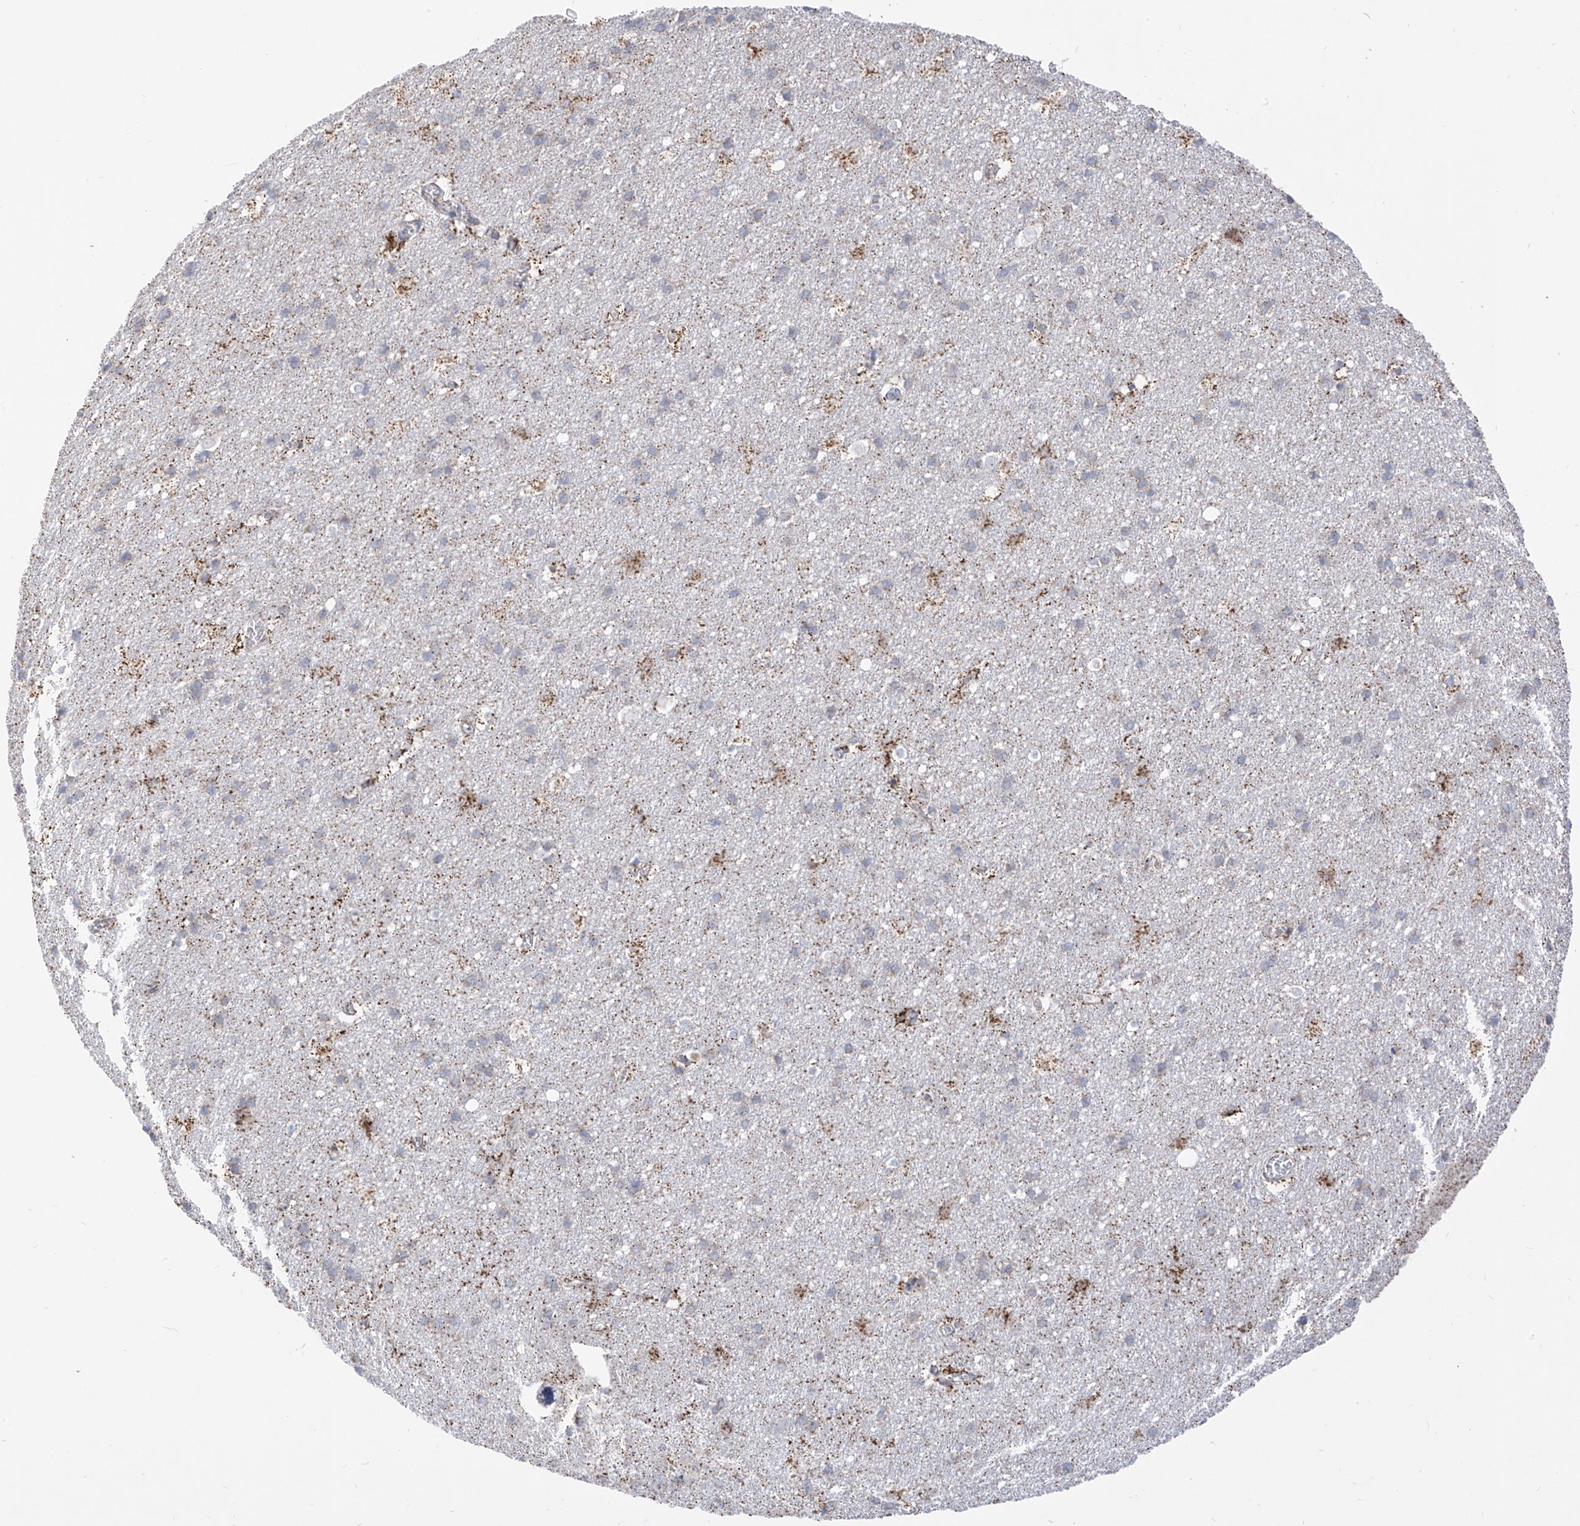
{"staining": {"intensity": "moderate", "quantity": "25%-75%", "location": "cytoplasmic/membranous"}, "tissue": "cerebral cortex", "cell_type": "Endothelial cells", "image_type": "normal", "snomed": [{"axis": "morphology", "description": "Normal tissue, NOS"}, {"axis": "topography", "description": "Cerebral cortex"}], "caption": "Endothelial cells reveal medium levels of moderate cytoplasmic/membranous positivity in about 25%-75% of cells in normal human cerebral cortex.", "gene": "ARHGEF40", "patient": {"sex": "male", "age": 54}}